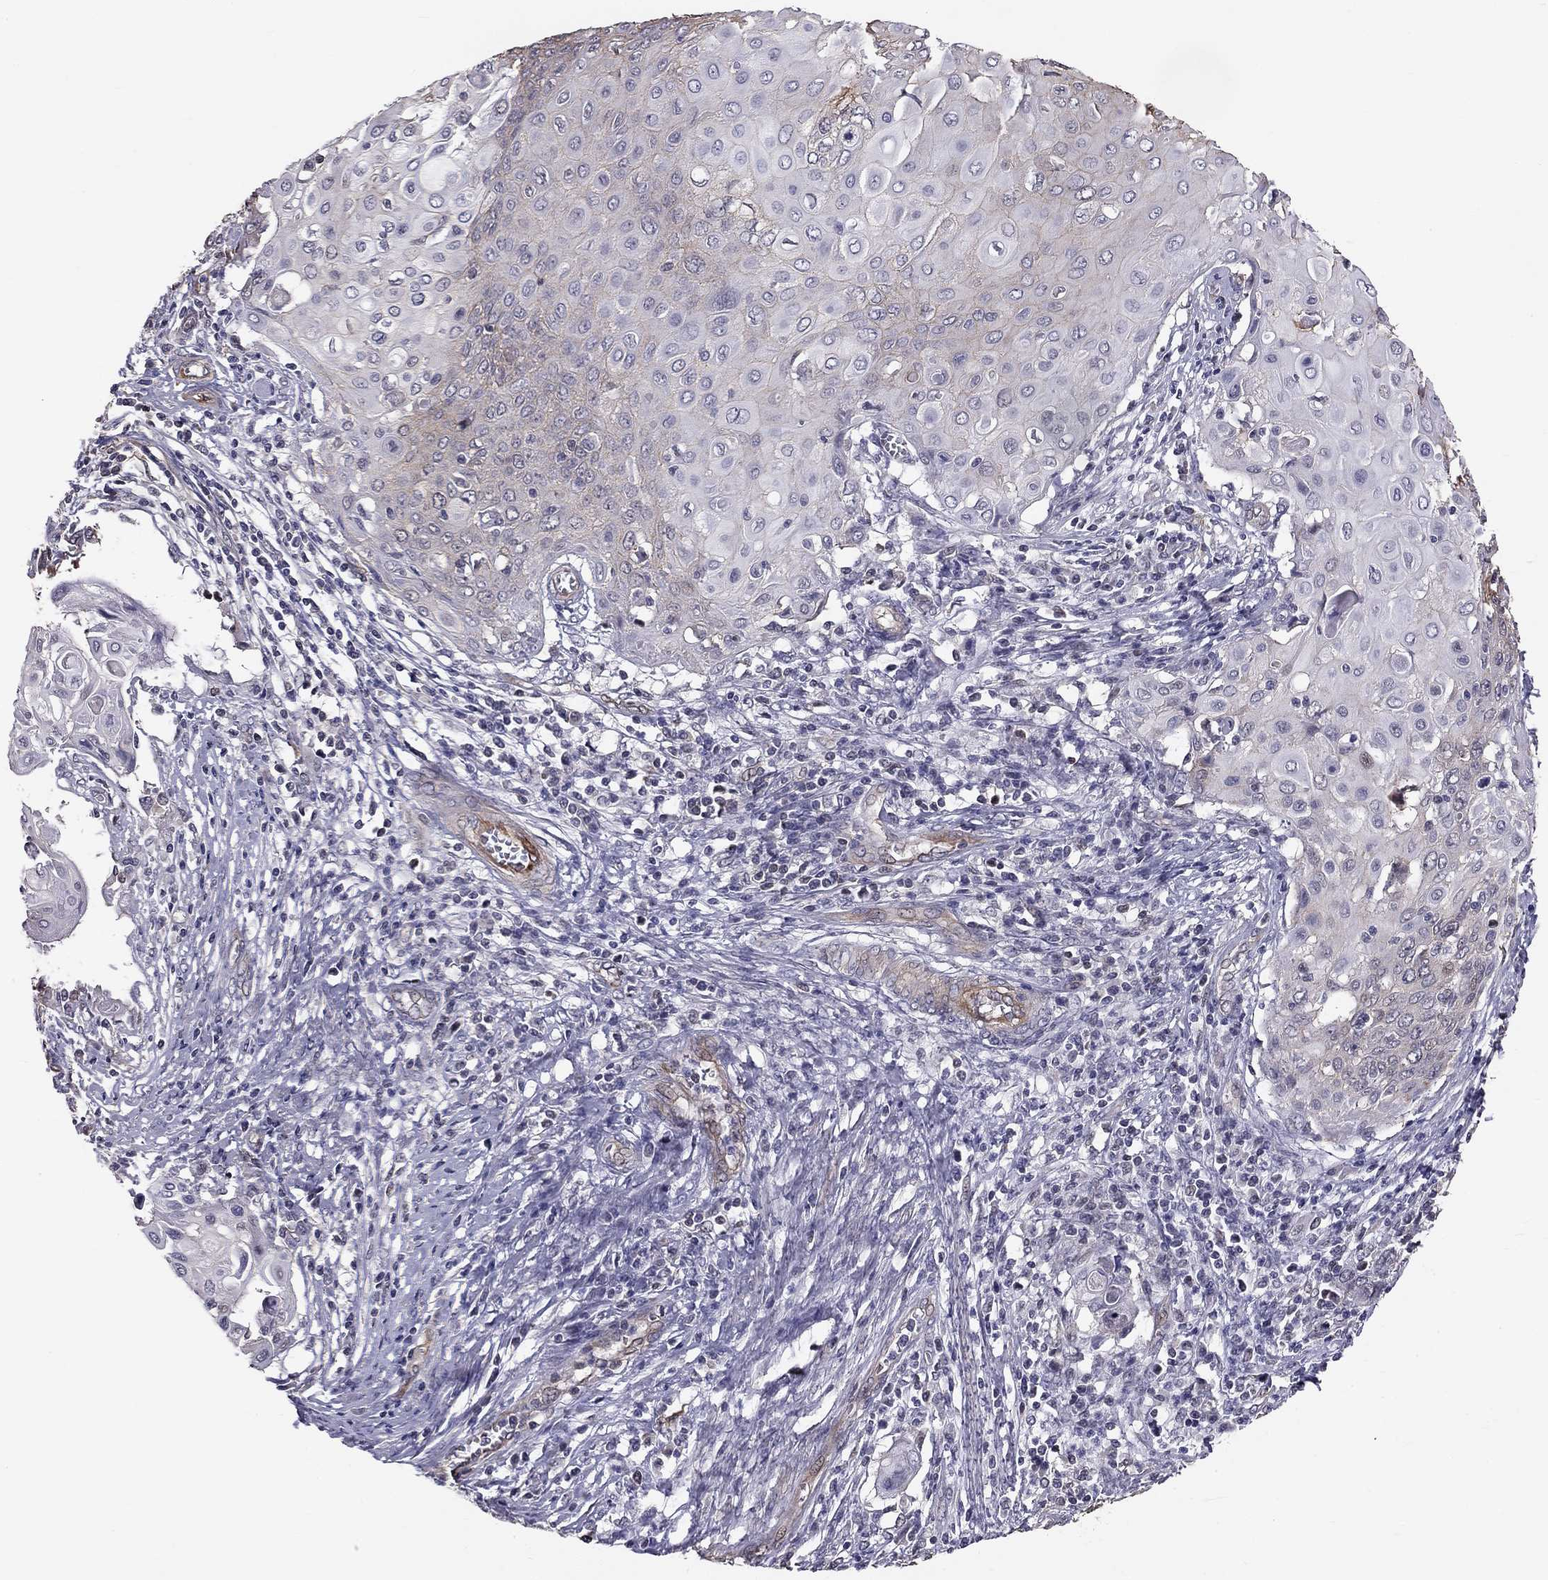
{"staining": {"intensity": "negative", "quantity": "none", "location": "none"}, "tissue": "cervical cancer", "cell_type": "Tumor cells", "image_type": "cancer", "snomed": [{"axis": "morphology", "description": "Squamous cell carcinoma, NOS"}, {"axis": "topography", "description": "Cervix"}], "caption": "Immunohistochemical staining of cervical cancer demonstrates no significant expression in tumor cells.", "gene": "GJB4", "patient": {"sex": "female", "age": 39}}